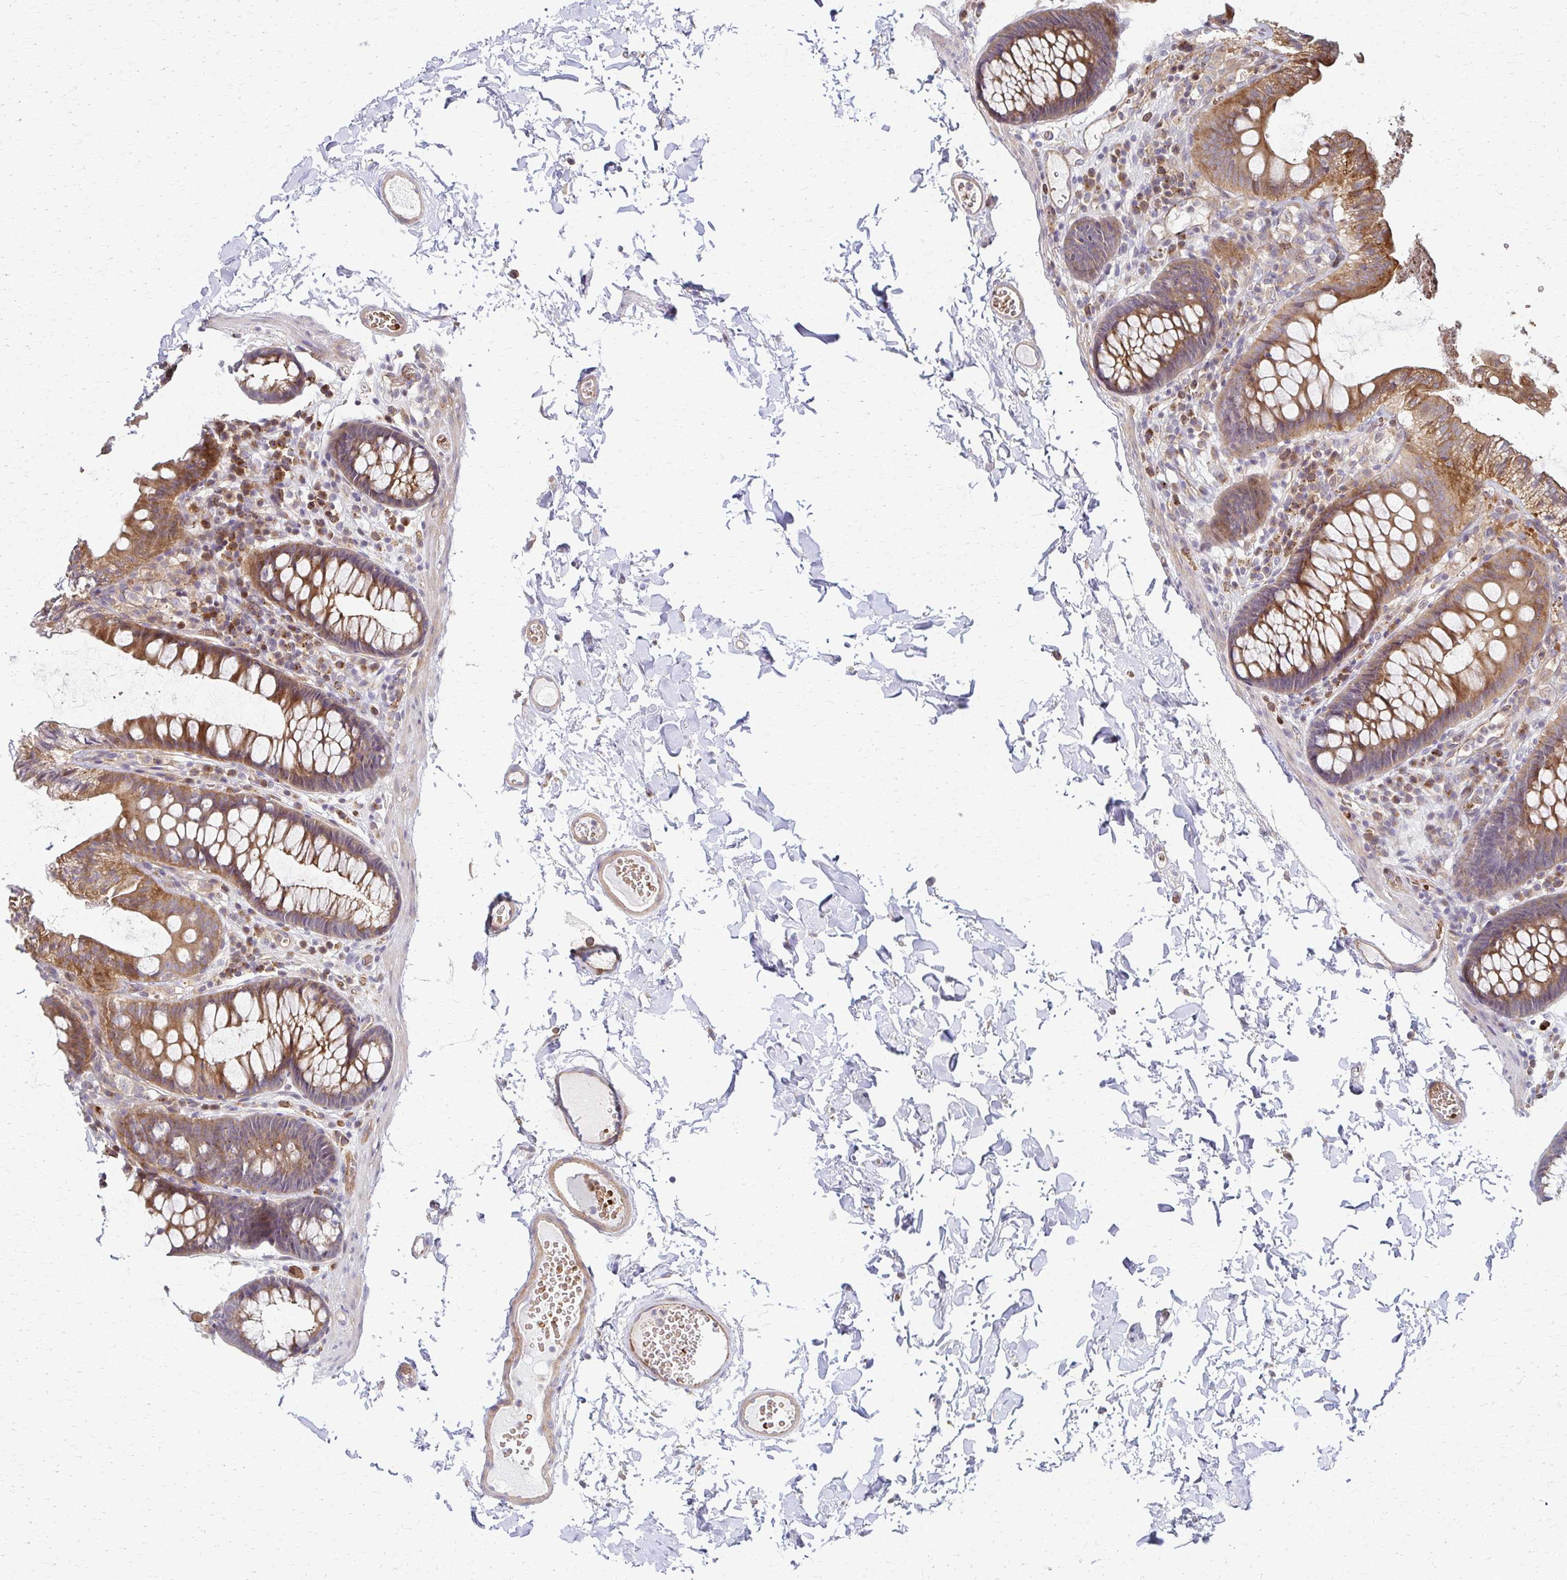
{"staining": {"intensity": "weak", "quantity": "25%-75%", "location": "cytoplasmic/membranous"}, "tissue": "colon", "cell_type": "Endothelial cells", "image_type": "normal", "snomed": [{"axis": "morphology", "description": "Normal tissue, NOS"}, {"axis": "topography", "description": "Colon"}, {"axis": "topography", "description": "Peripheral nerve tissue"}], "caption": "Immunohistochemical staining of unremarkable human colon demonstrates low levels of weak cytoplasmic/membranous positivity in about 25%-75% of endothelial cells. The staining is performed using DAB (3,3'-diaminobenzidine) brown chromogen to label protein expression. The nuclei are counter-stained blue using hematoxylin.", "gene": "SKA2", "patient": {"sex": "male", "age": 84}}